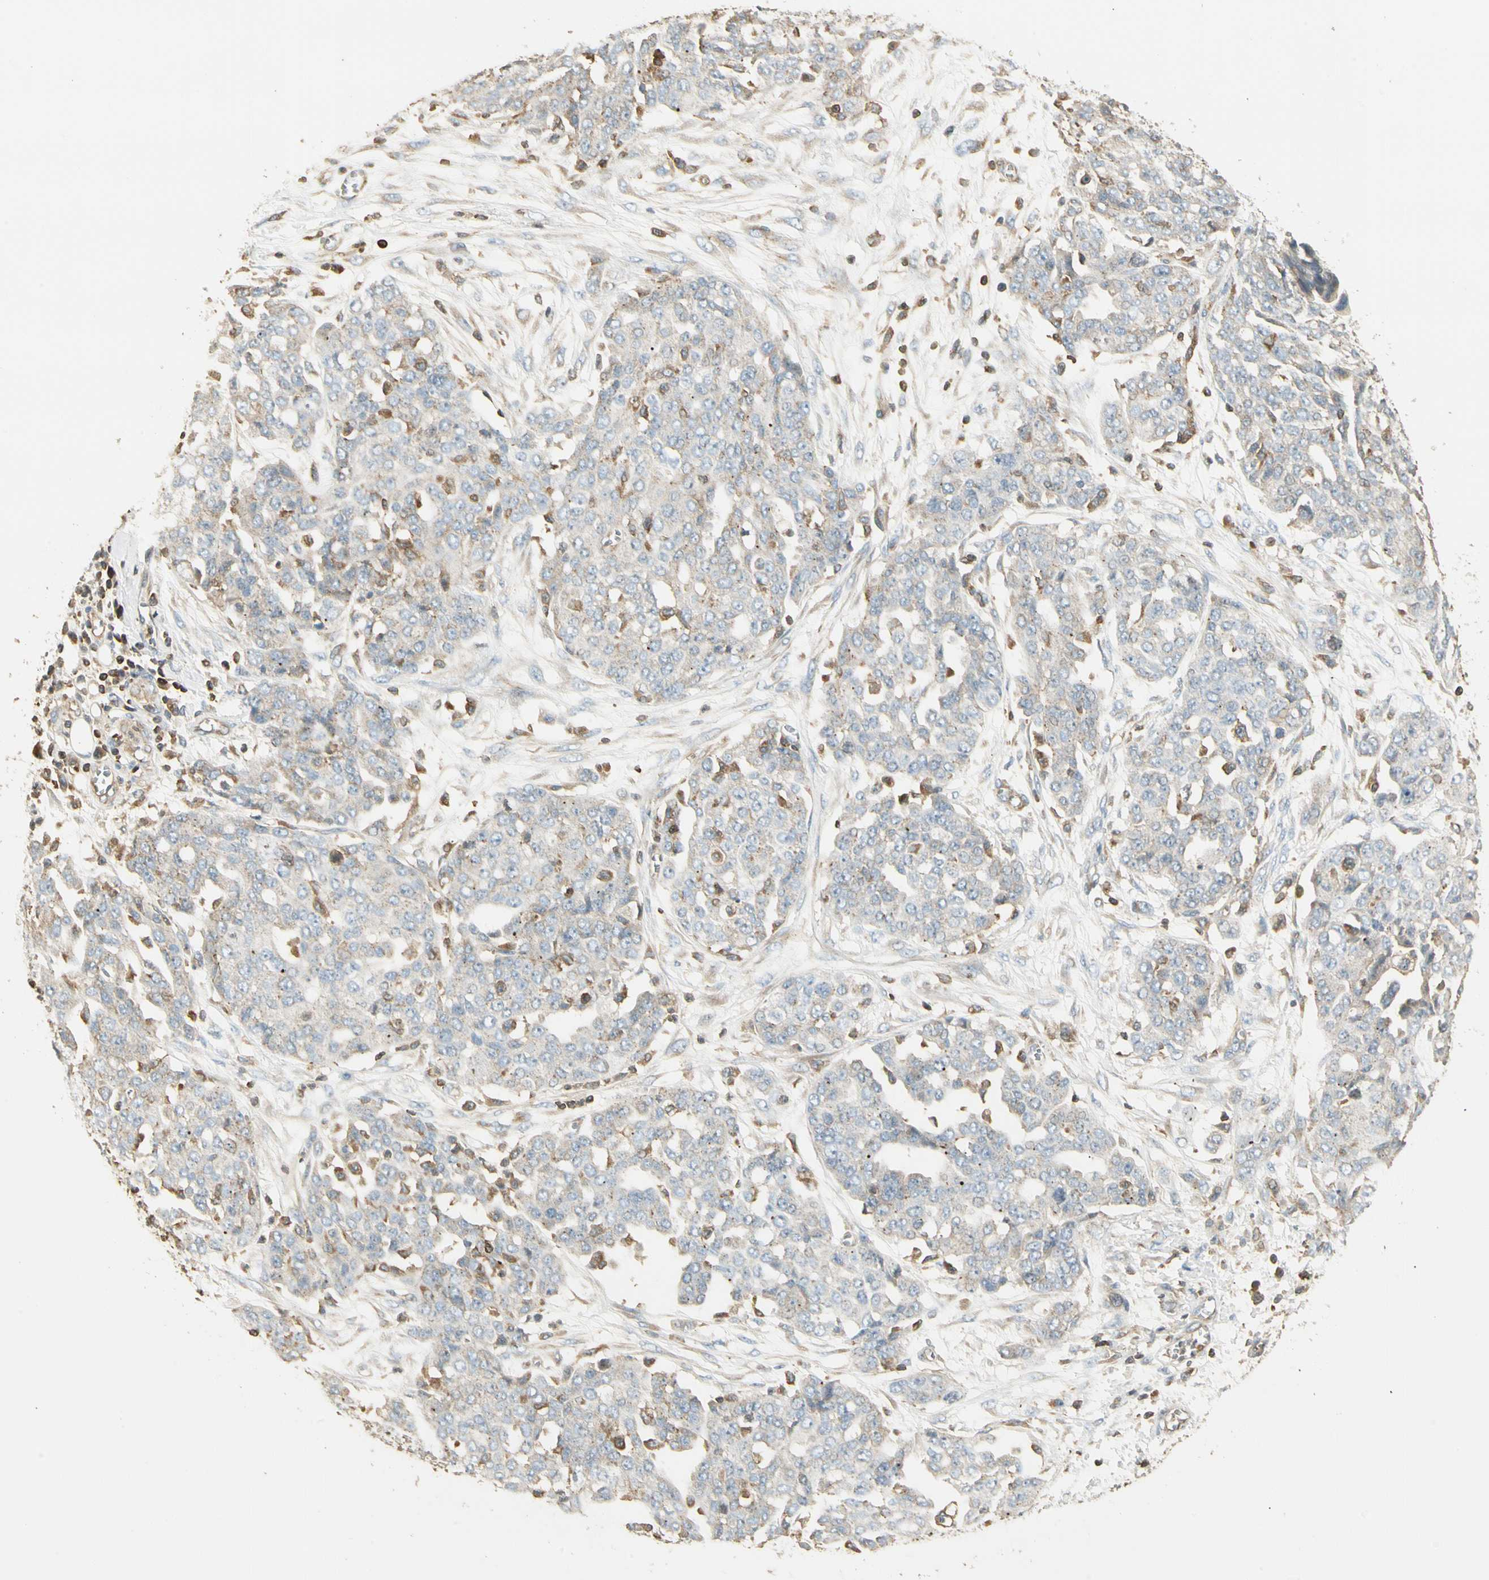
{"staining": {"intensity": "negative", "quantity": "none", "location": "none"}, "tissue": "ovarian cancer", "cell_type": "Tumor cells", "image_type": "cancer", "snomed": [{"axis": "morphology", "description": "Cystadenocarcinoma, serous, NOS"}, {"axis": "topography", "description": "Soft tissue"}, {"axis": "topography", "description": "Ovary"}], "caption": "Immunohistochemistry (IHC) image of neoplastic tissue: ovarian serous cystadenocarcinoma stained with DAB shows no significant protein staining in tumor cells.", "gene": "CRLF3", "patient": {"sex": "female", "age": 57}}